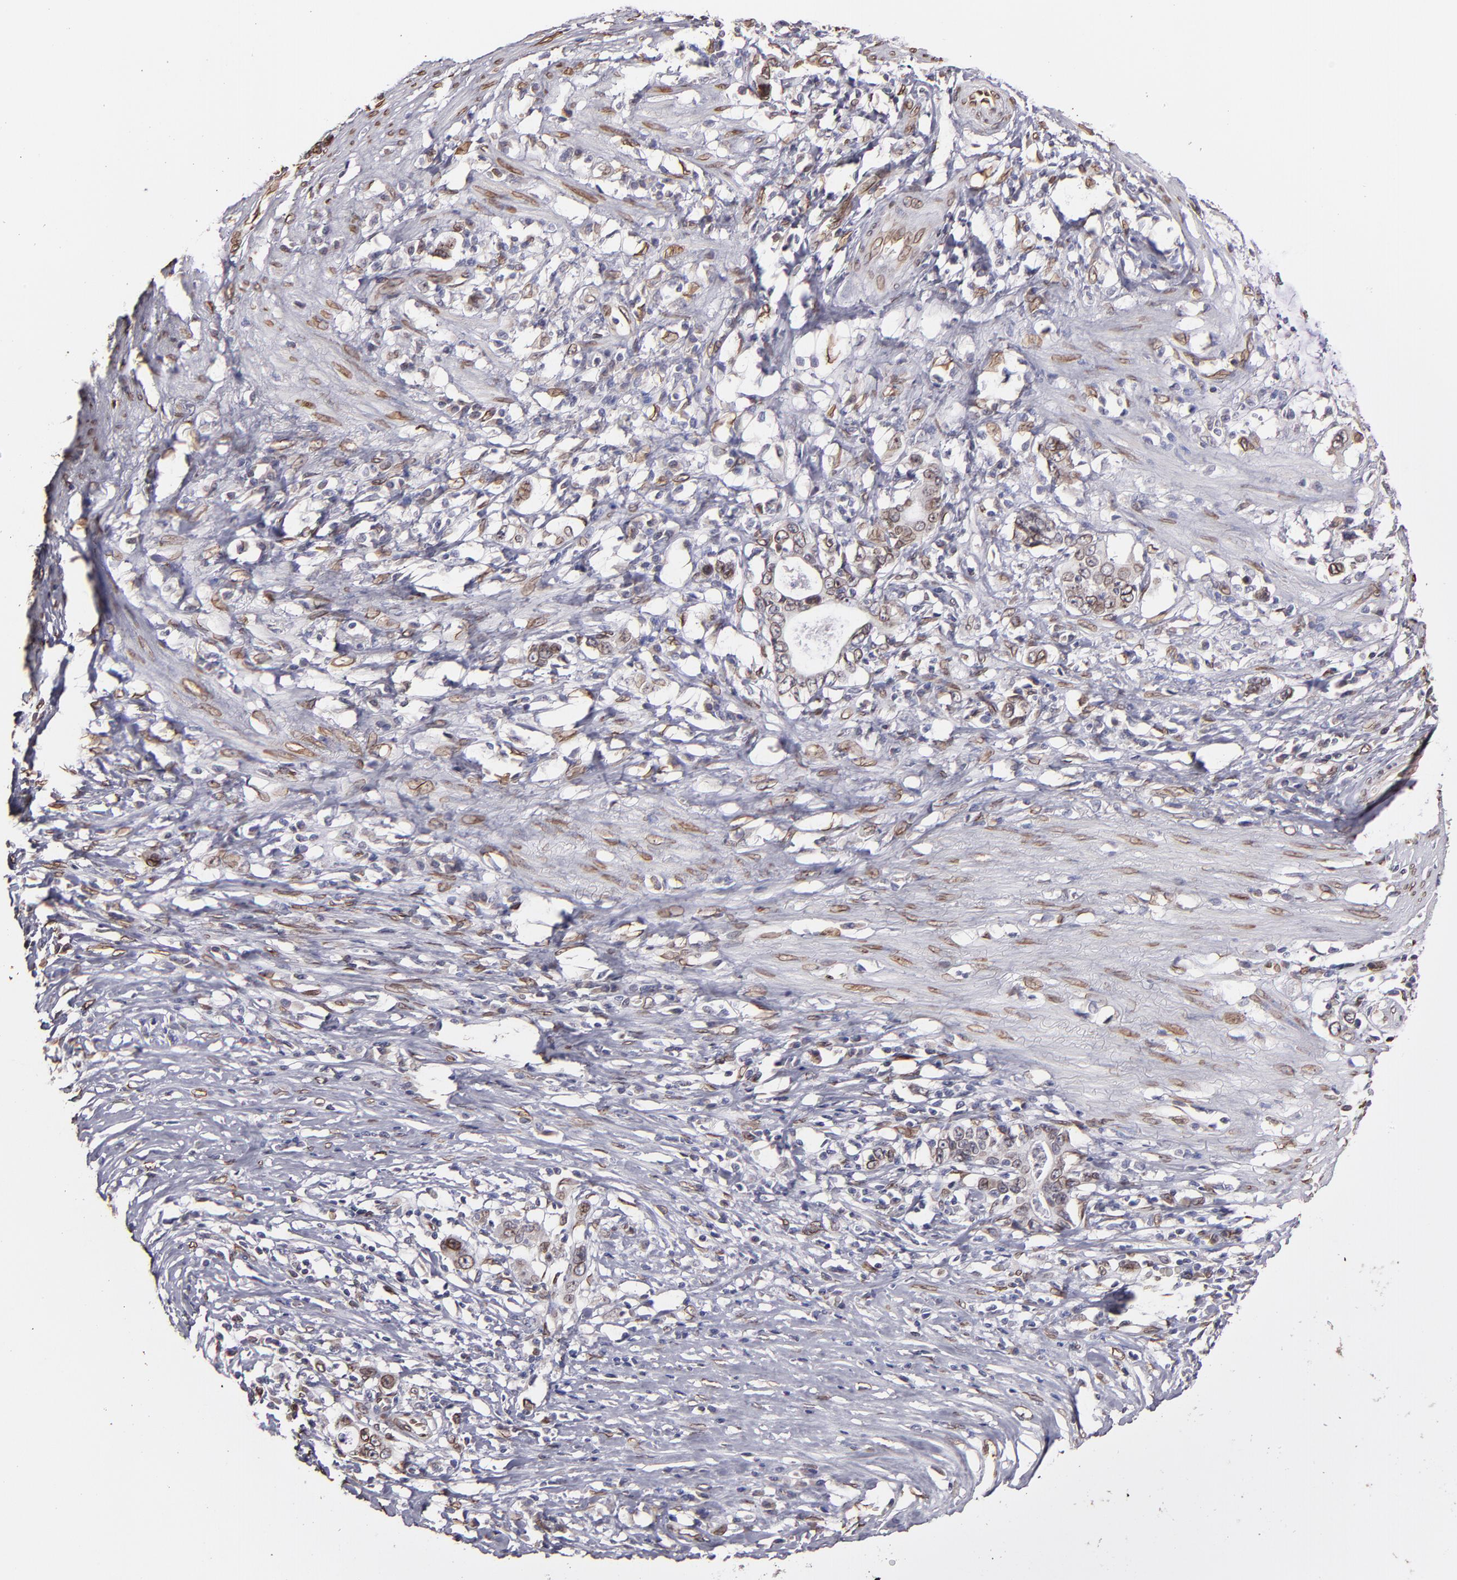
{"staining": {"intensity": "moderate", "quantity": ">75%", "location": "cytoplasmic/membranous,nuclear"}, "tissue": "stomach cancer", "cell_type": "Tumor cells", "image_type": "cancer", "snomed": [{"axis": "morphology", "description": "Adenocarcinoma, NOS"}, {"axis": "topography", "description": "Stomach, lower"}], "caption": "Approximately >75% of tumor cells in human stomach adenocarcinoma exhibit moderate cytoplasmic/membranous and nuclear protein expression as visualized by brown immunohistochemical staining.", "gene": "PUM3", "patient": {"sex": "female", "age": 72}}